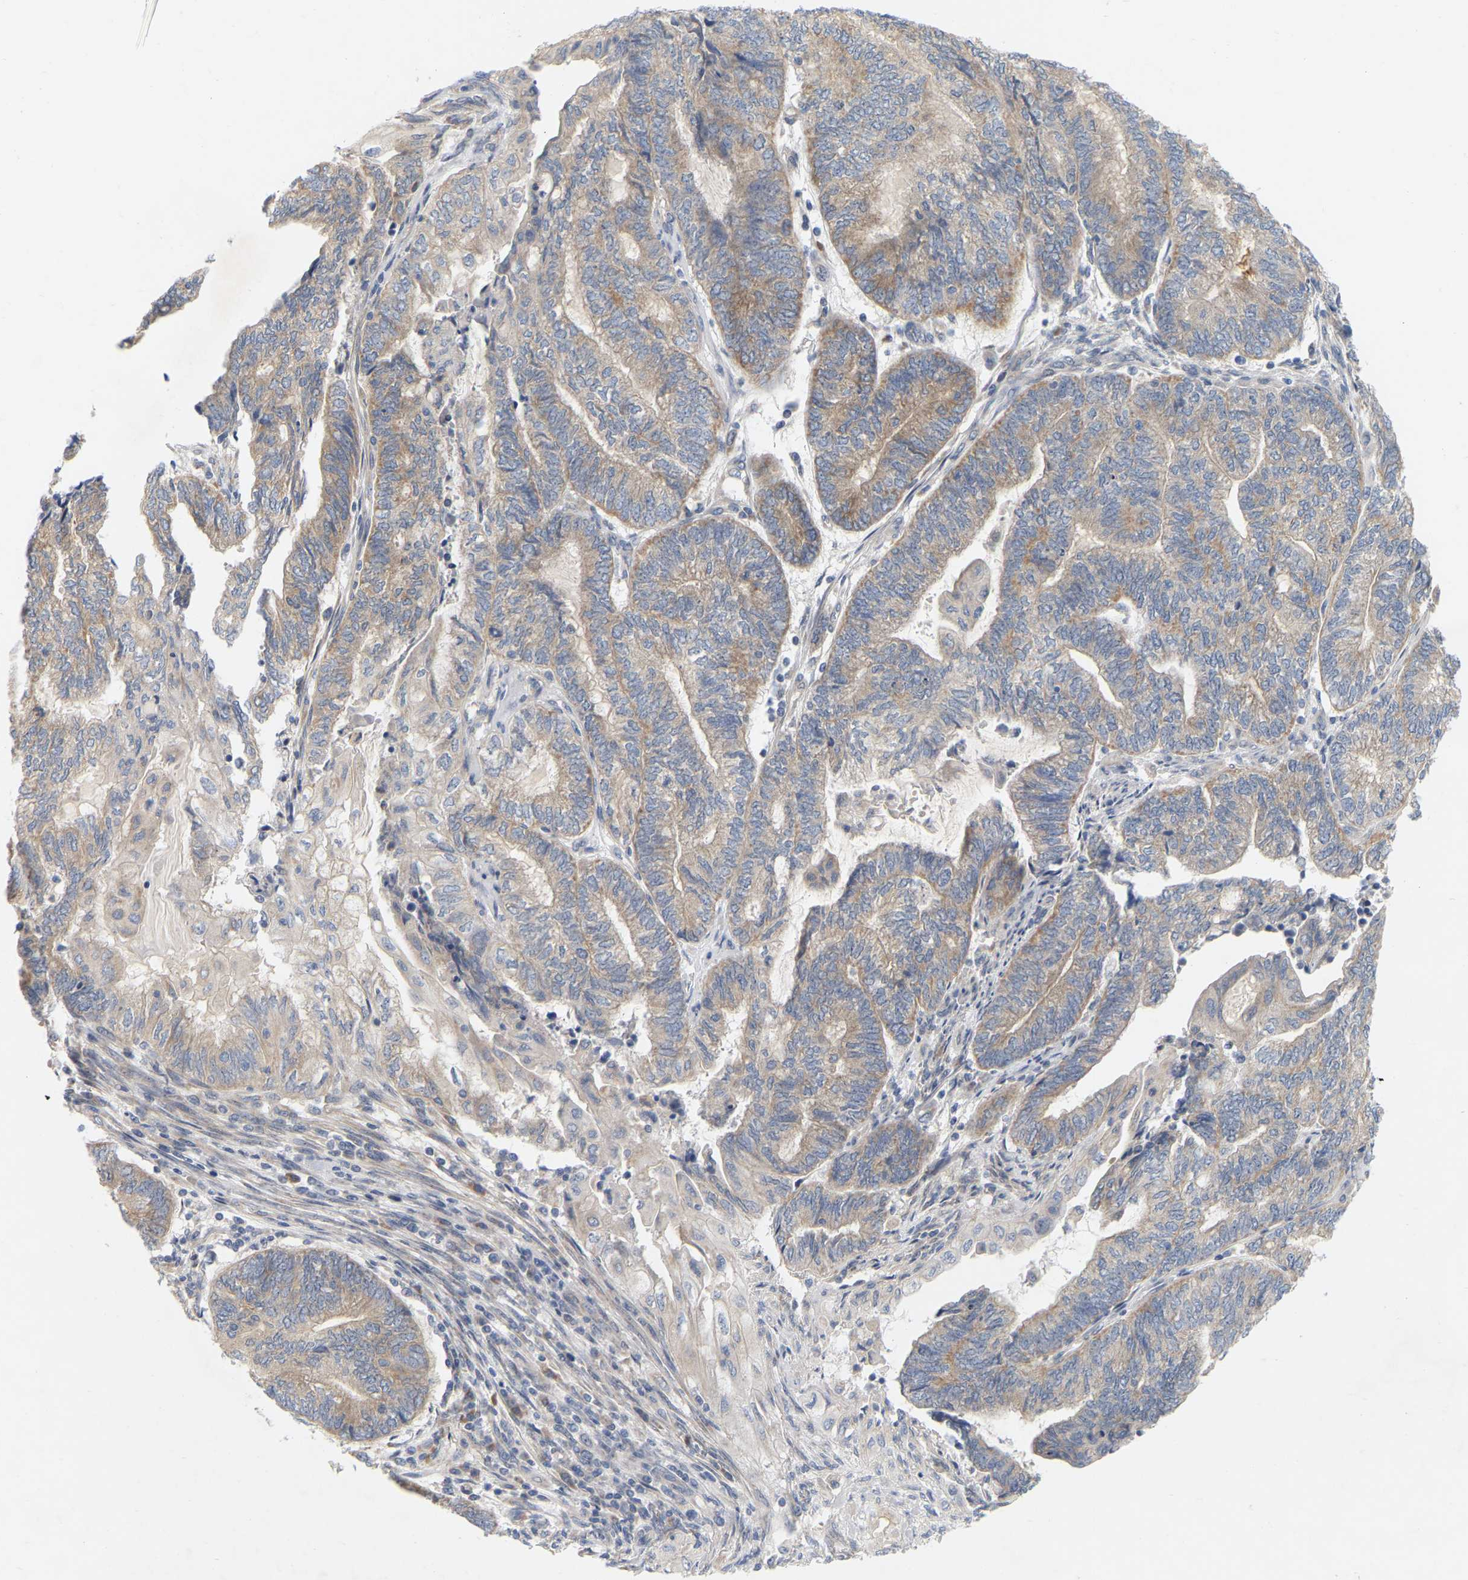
{"staining": {"intensity": "moderate", "quantity": "25%-75%", "location": "cytoplasmic/membranous"}, "tissue": "endometrial cancer", "cell_type": "Tumor cells", "image_type": "cancer", "snomed": [{"axis": "morphology", "description": "Adenocarcinoma, NOS"}, {"axis": "topography", "description": "Uterus"}, {"axis": "topography", "description": "Endometrium"}], "caption": "Immunohistochemical staining of human adenocarcinoma (endometrial) exhibits medium levels of moderate cytoplasmic/membranous expression in approximately 25%-75% of tumor cells.", "gene": "MINDY4", "patient": {"sex": "female", "age": 70}}